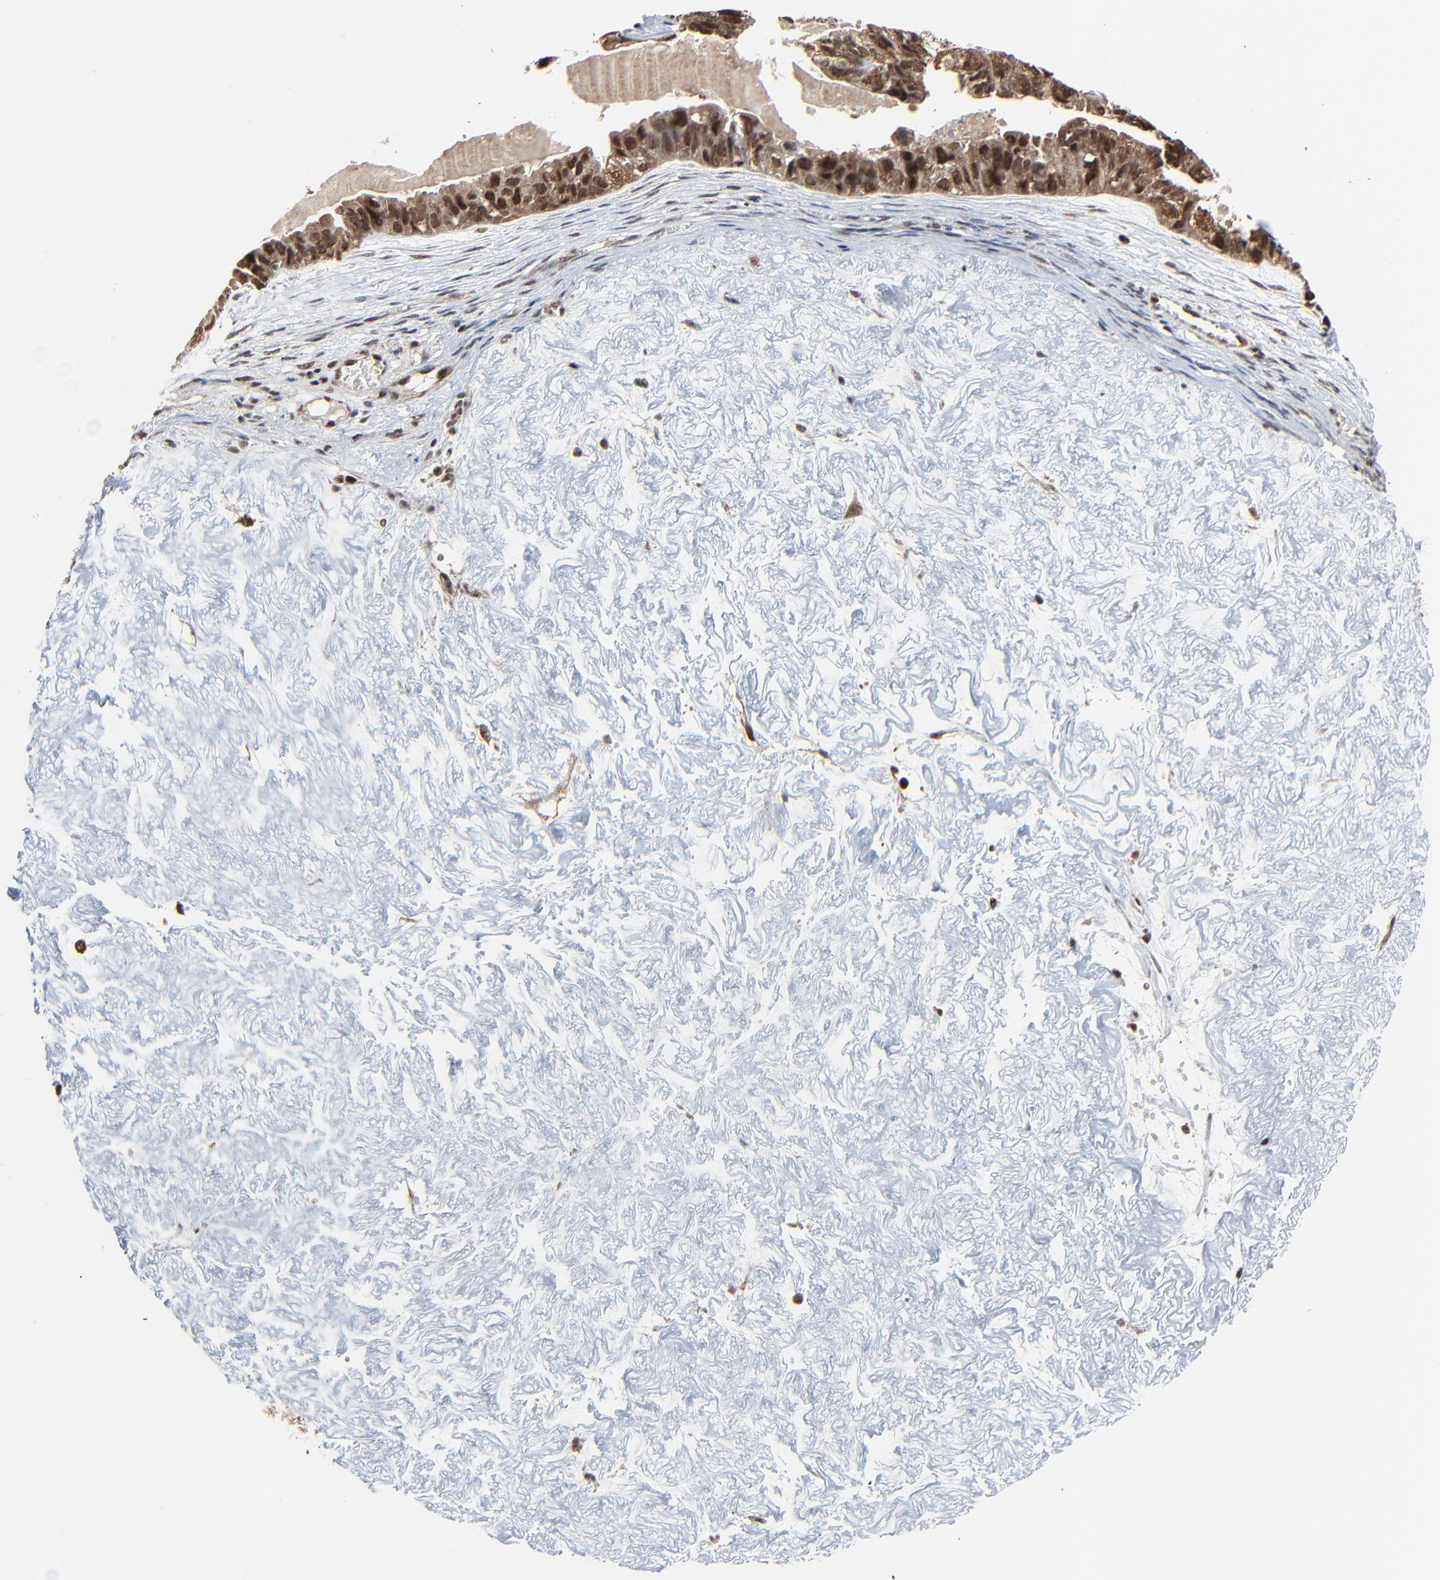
{"staining": {"intensity": "strong", "quantity": ">75%", "location": "cytoplasmic/membranous,nuclear"}, "tissue": "ovarian cancer", "cell_type": "Tumor cells", "image_type": "cancer", "snomed": [{"axis": "morphology", "description": "Carcinoma, endometroid"}, {"axis": "topography", "description": "Ovary"}], "caption": "Protein staining by immunohistochemistry (IHC) demonstrates strong cytoplasmic/membranous and nuclear expression in about >75% of tumor cells in endometroid carcinoma (ovarian).", "gene": "RHOJ", "patient": {"sex": "female", "age": 85}}